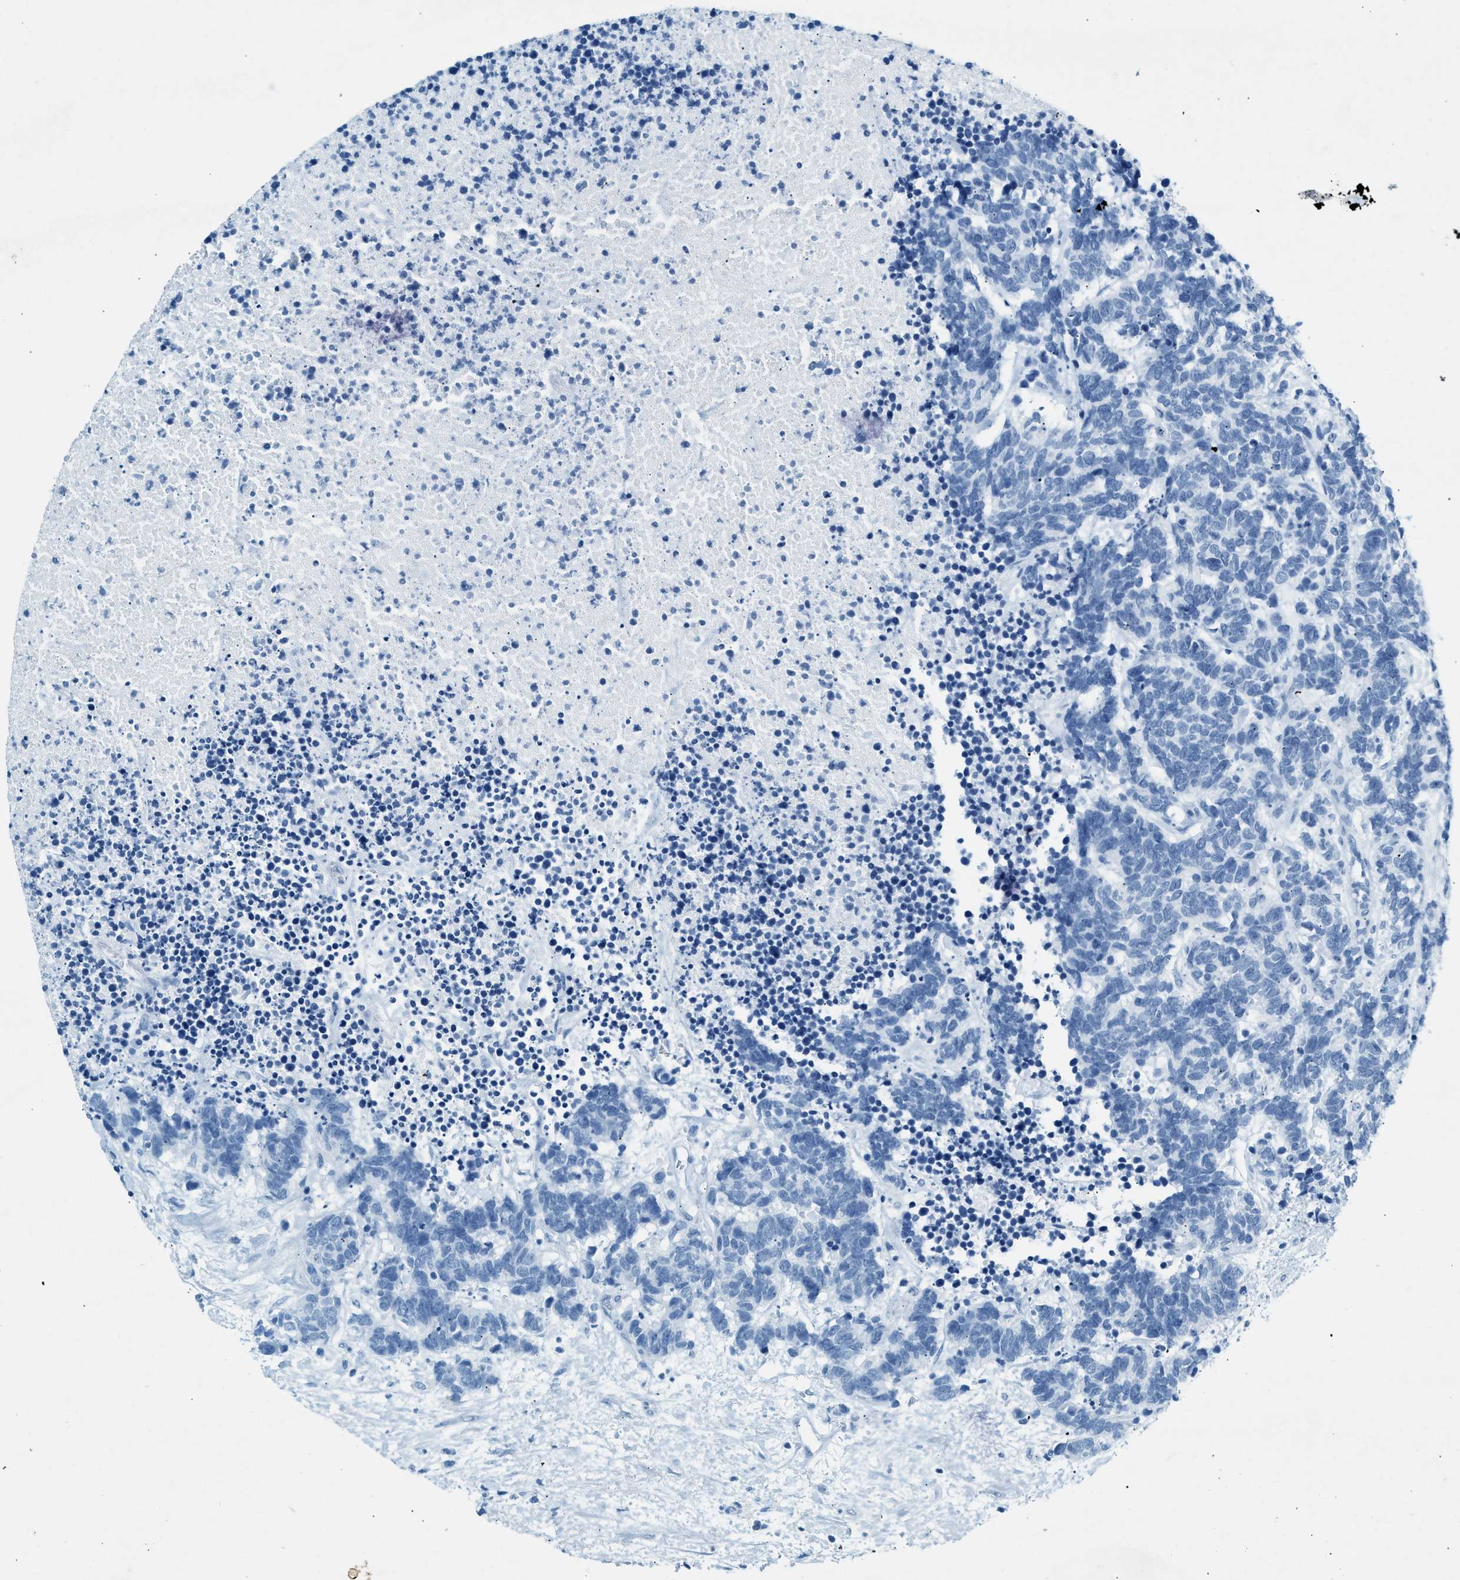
{"staining": {"intensity": "negative", "quantity": "none", "location": "none"}, "tissue": "carcinoid", "cell_type": "Tumor cells", "image_type": "cancer", "snomed": [{"axis": "morphology", "description": "Carcinoma, NOS"}, {"axis": "morphology", "description": "Carcinoid, malignant, NOS"}, {"axis": "topography", "description": "Urinary bladder"}], "caption": "Human carcinoid stained for a protein using IHC exhibits no positivity in tumor cells.", "gene": "HHATL", "patient": {"sex": "male", "age": 57}}